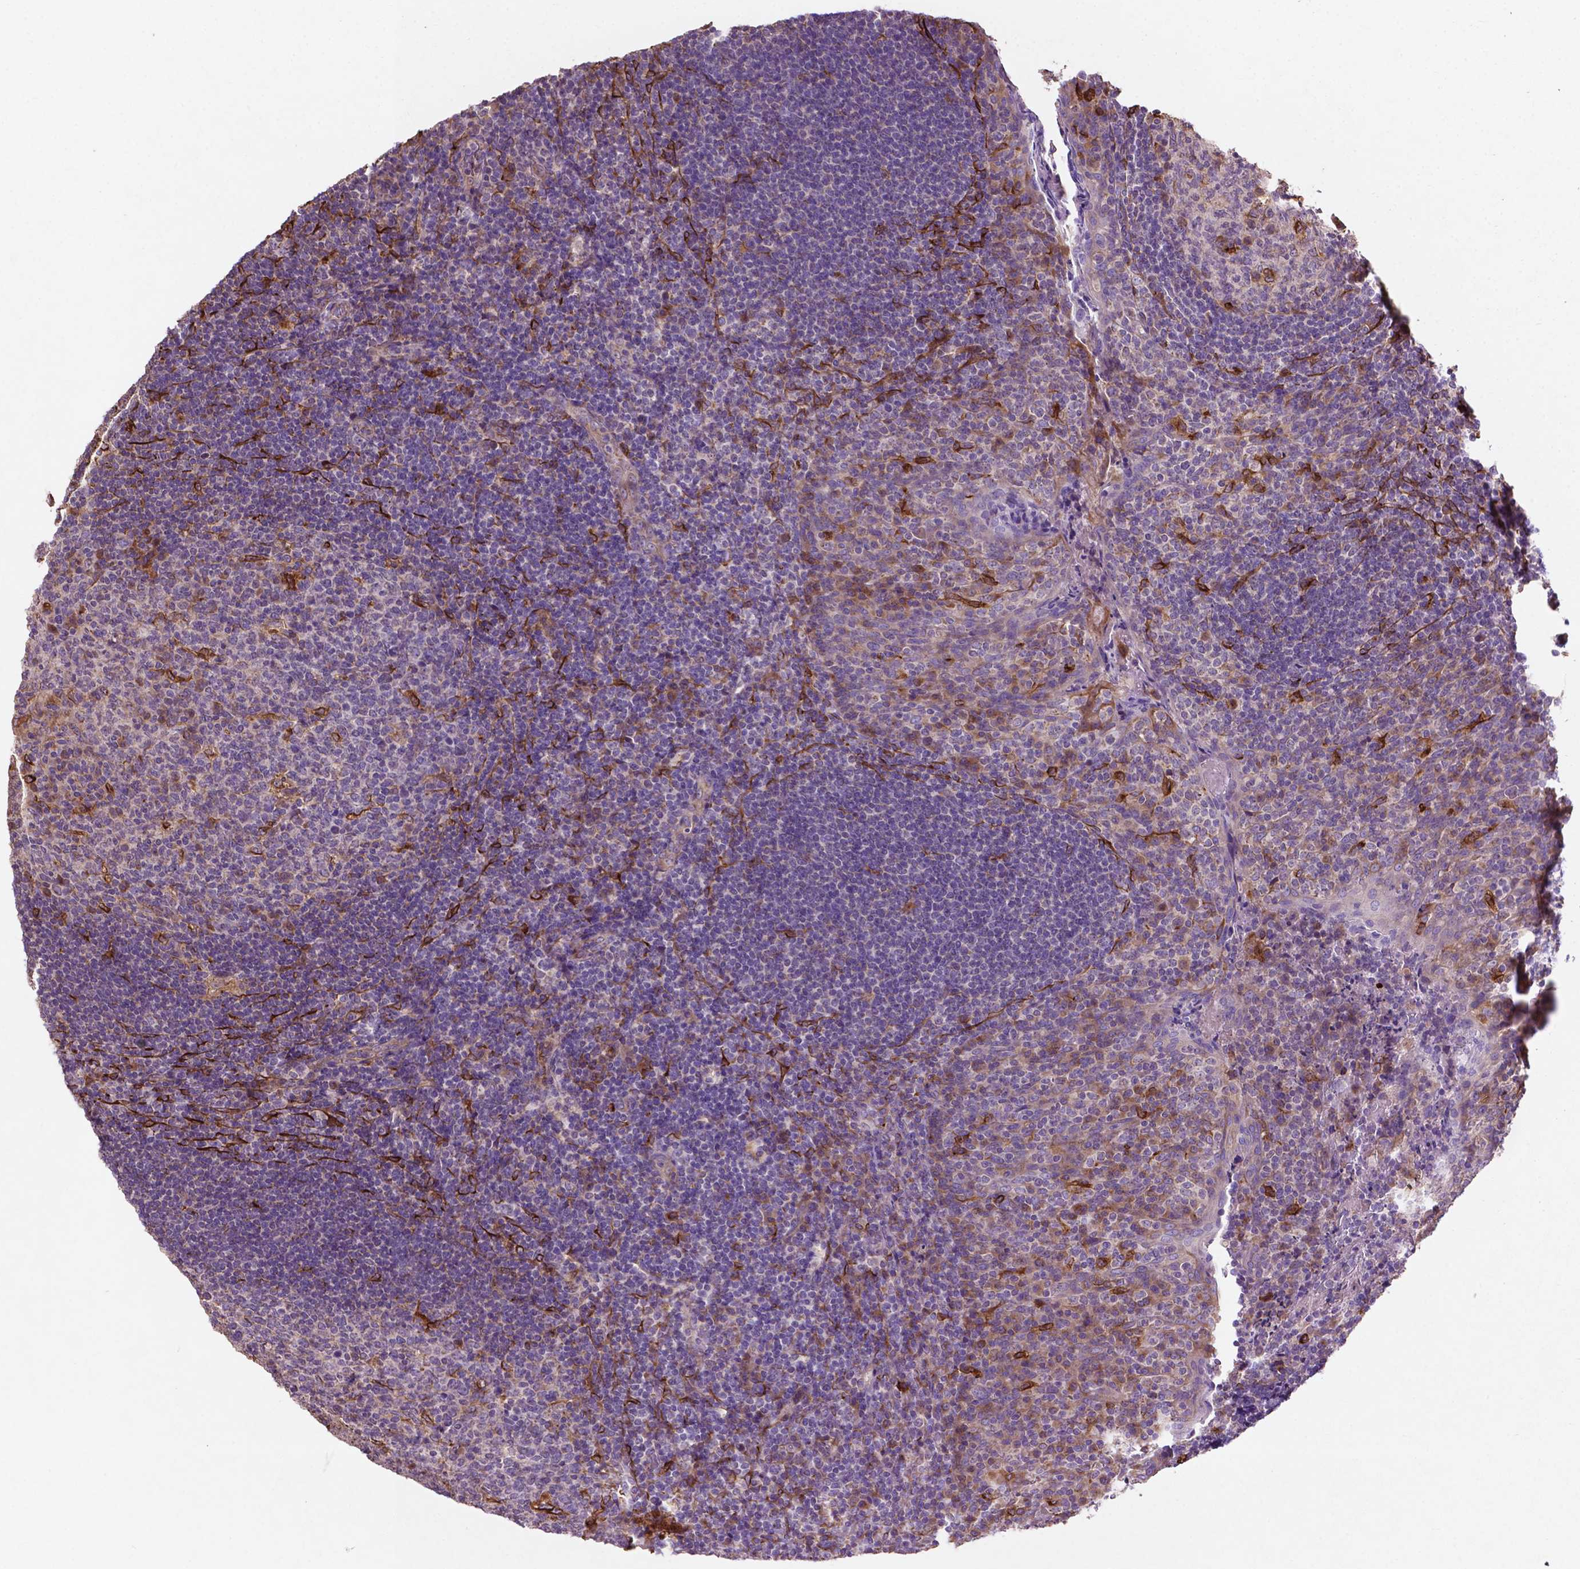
{"staining": {"intensity": "moderate", "quantity": "<25%", "location": "cytoplasmic/membranous"}, "tissue": "tonsil", "cell_type": "Germinal center cells", "image_type": "normal", "snomed": [{"axis": "morphology", "description": "Normal tissue, NOS"}, {"axis": "topography", "description": "Tonsil"}], "caption": "Brown immunohistochemical staining in benign human tonsil exhibits moderate cytoplasmic/membranous positivity in approximately <25% of germinal center cells.", "gene": "MBTPS1", "patient": {"sex": "female", "age": 10}}